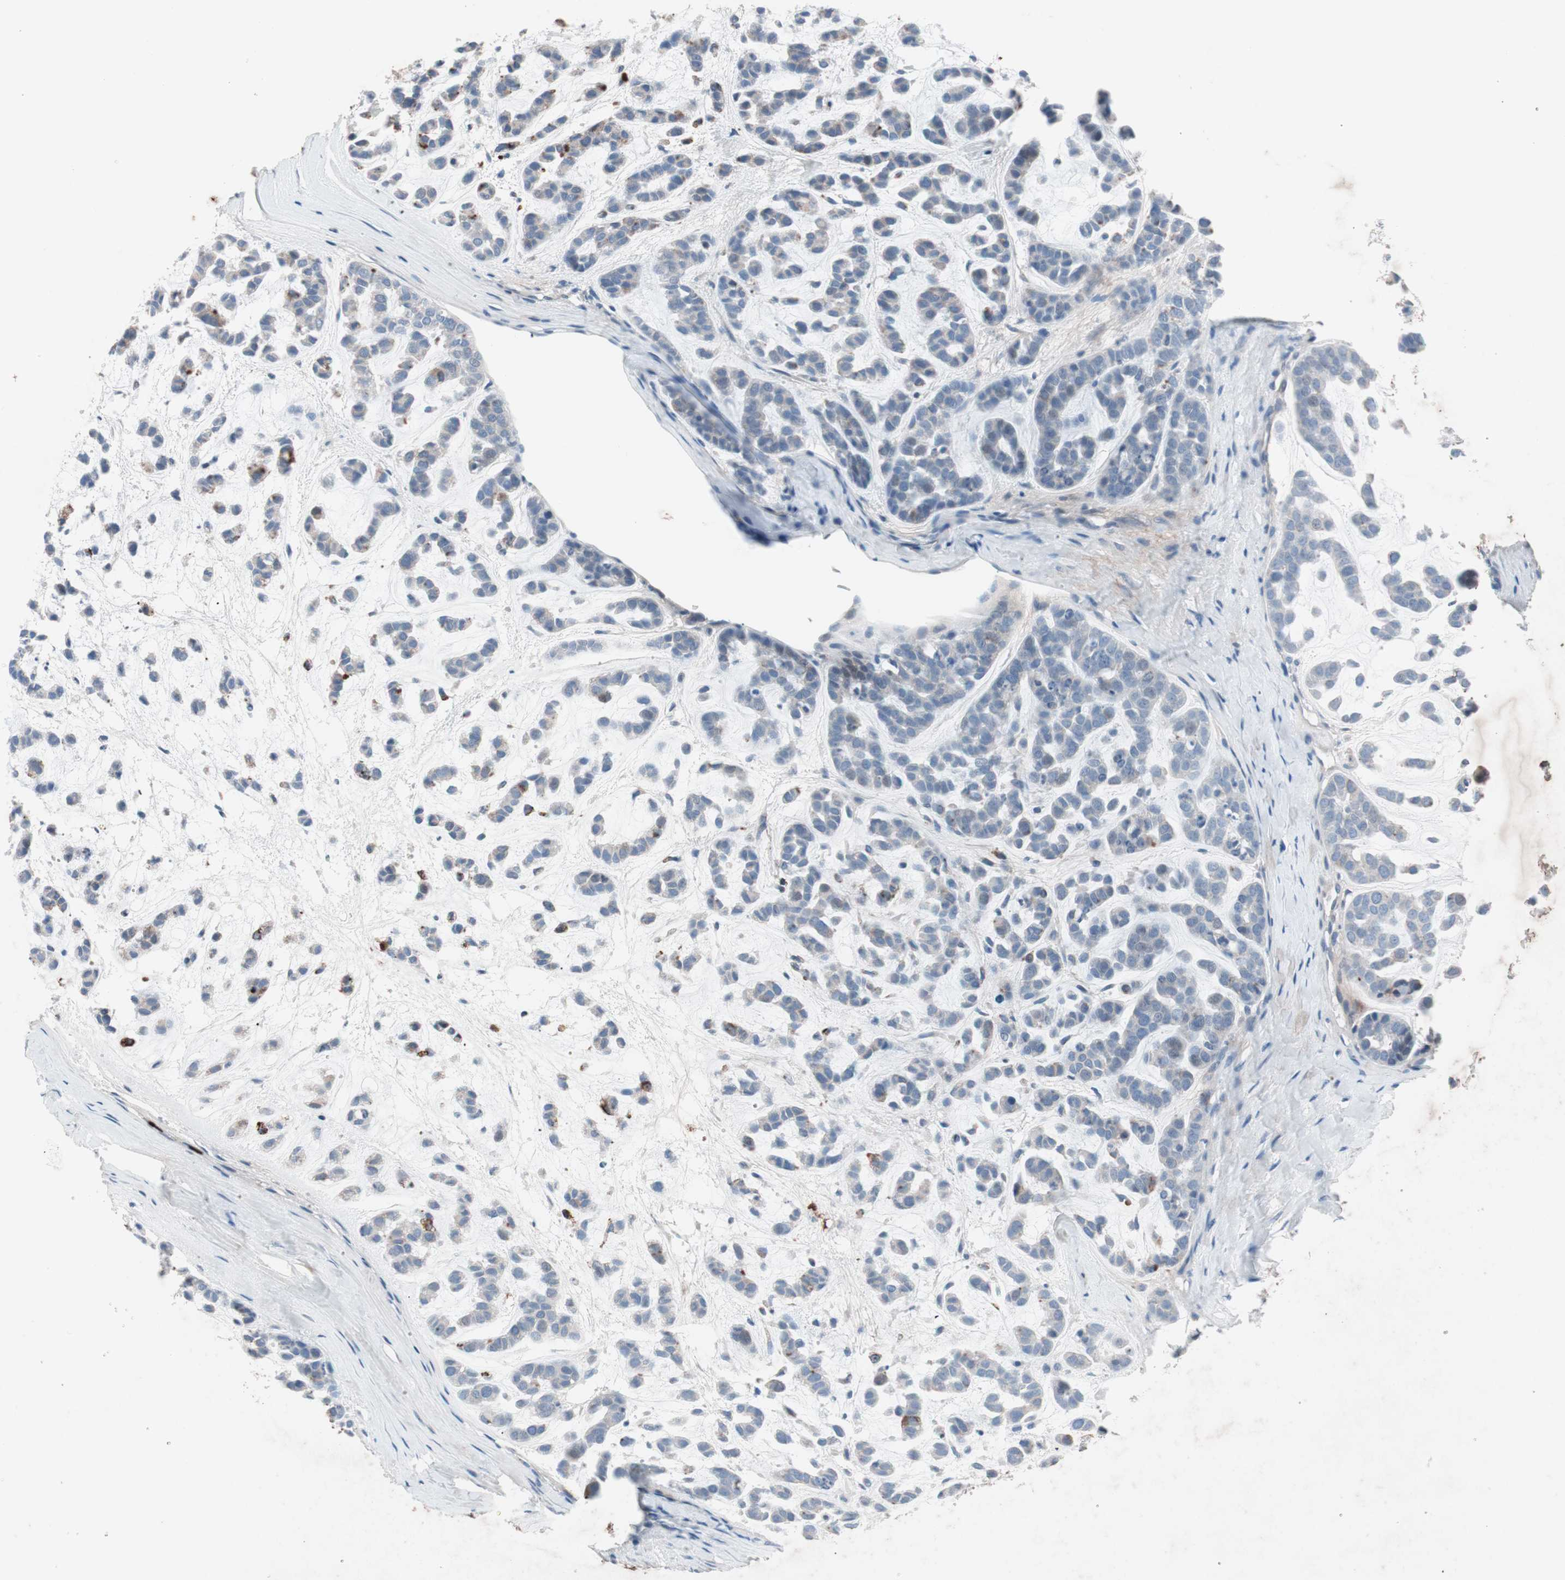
{"staining": {"intensity": "weak", "quantity": "25%-75%", "location": "cytoplasmic/membranous"}, "tissue": "head and neck cancer", "cell_type": "Tumor cells", "image_type": "cancer", "snomed": [{"axis": "morphology", "description": "Adenocarcinoma, NOS"}, {"axis": "morphology", "description": "Adenoma, NOS"}, {"axis": "topography", "description": "Head-Neck"}], "caption": "This photomicrograph demonstrates immunohistochemistry (IHC) staining of human head and neck cancer, with low weak cytoplasmic/membranous staining in approximately 25%-75% of tumor cells.", "gene": "GRB7", "patient": {"sex": "female", "age": 55}}